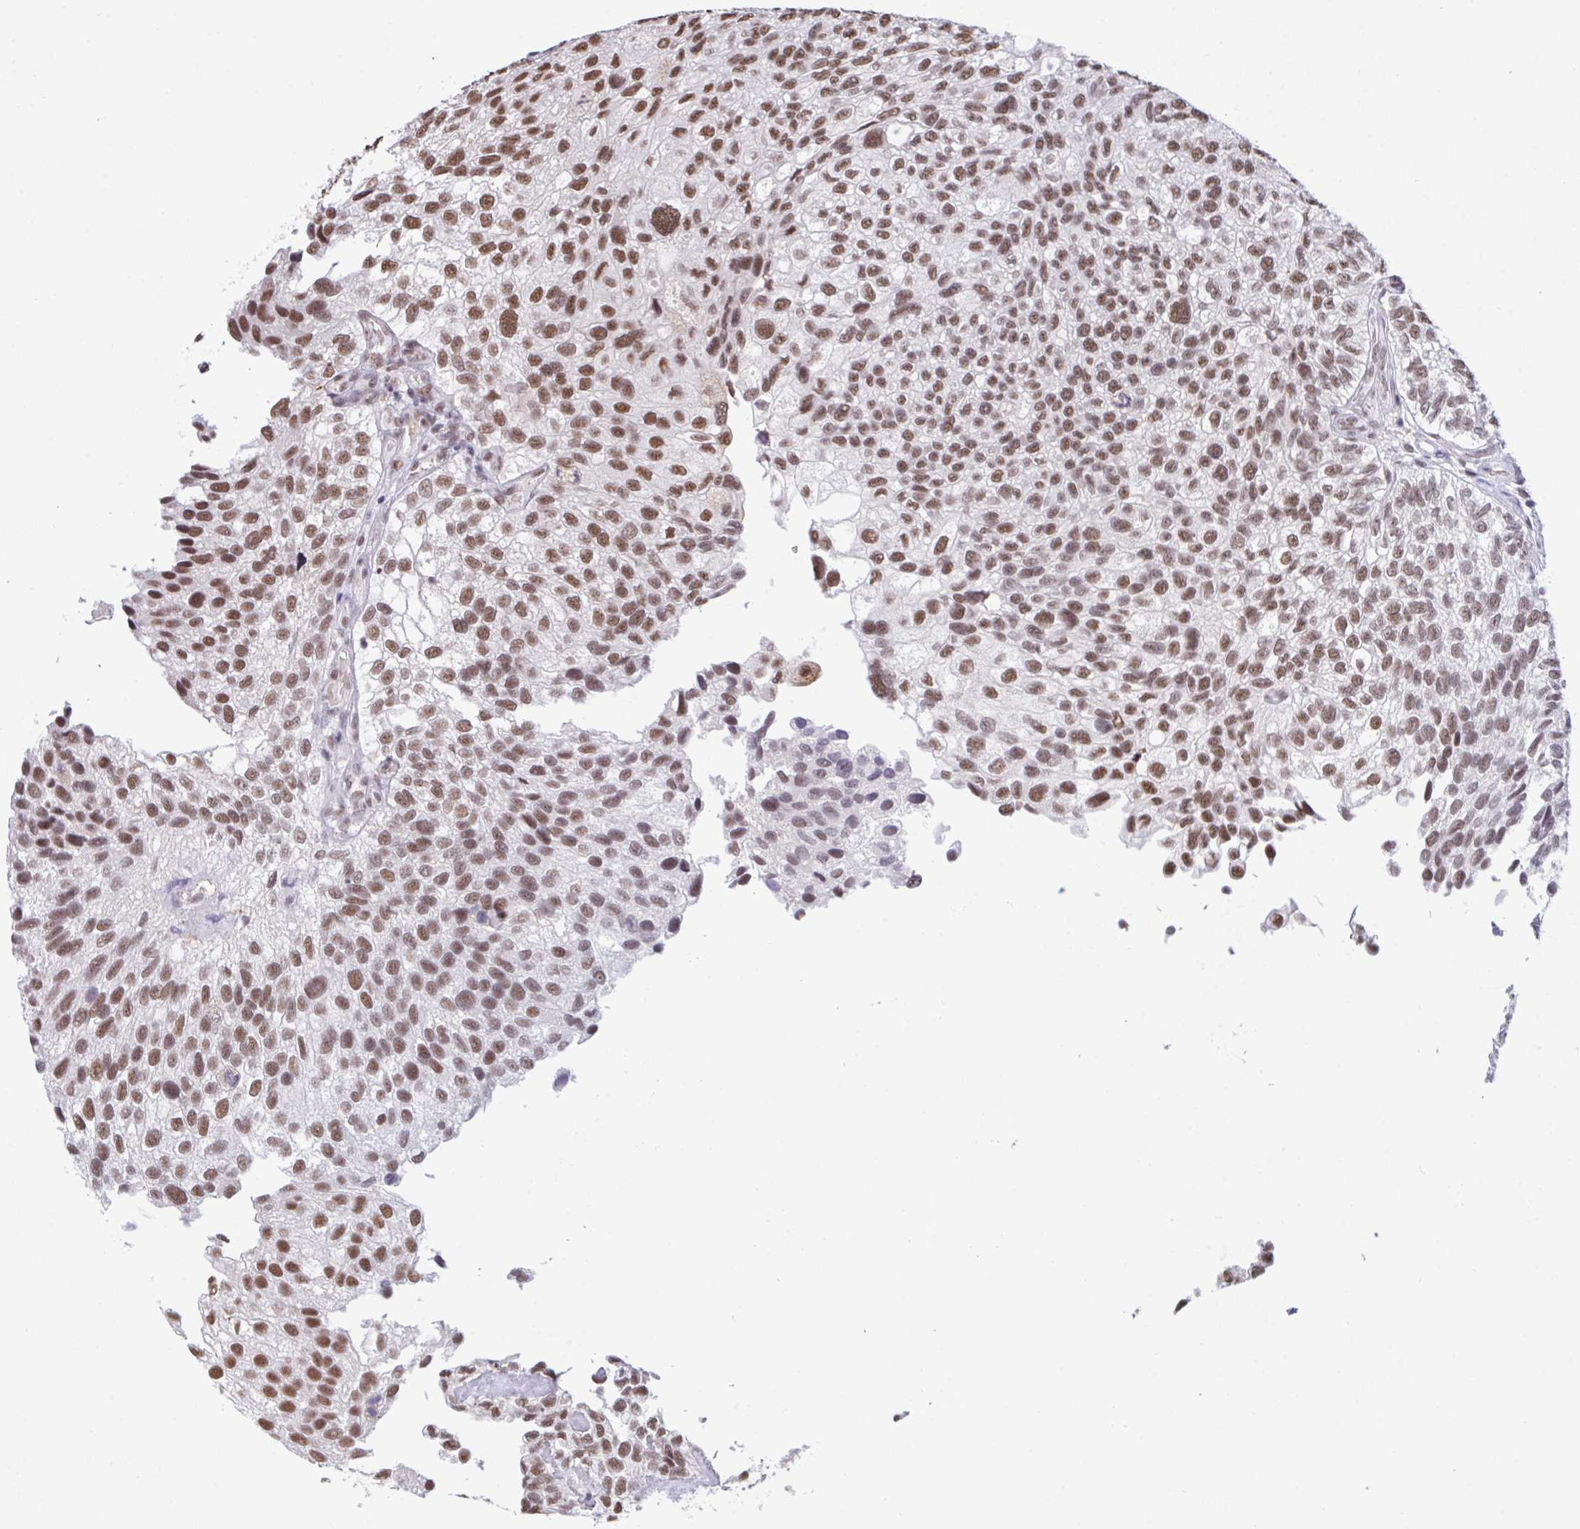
{"staining": {"intensity": "moderate", "quantity": ">75%", "location": "nuclear"}, "tissue": "urothelial cancer", "cell_type": "Tumor cells", "image_type": "cancer", "snomed": [{"axis": "morphology", "description": "Urothelial carcinoma, NOS"}, {"axis": "topography", "description": "Urinary bladder"}], "caption": "Brown immunohistochemical staining in human urothelial cancer exhibits moderate nuclear positivity in approximately >75% of tumor cells.", "gene": "PUF60", "patient": {"sex": "male", "age": 87}}